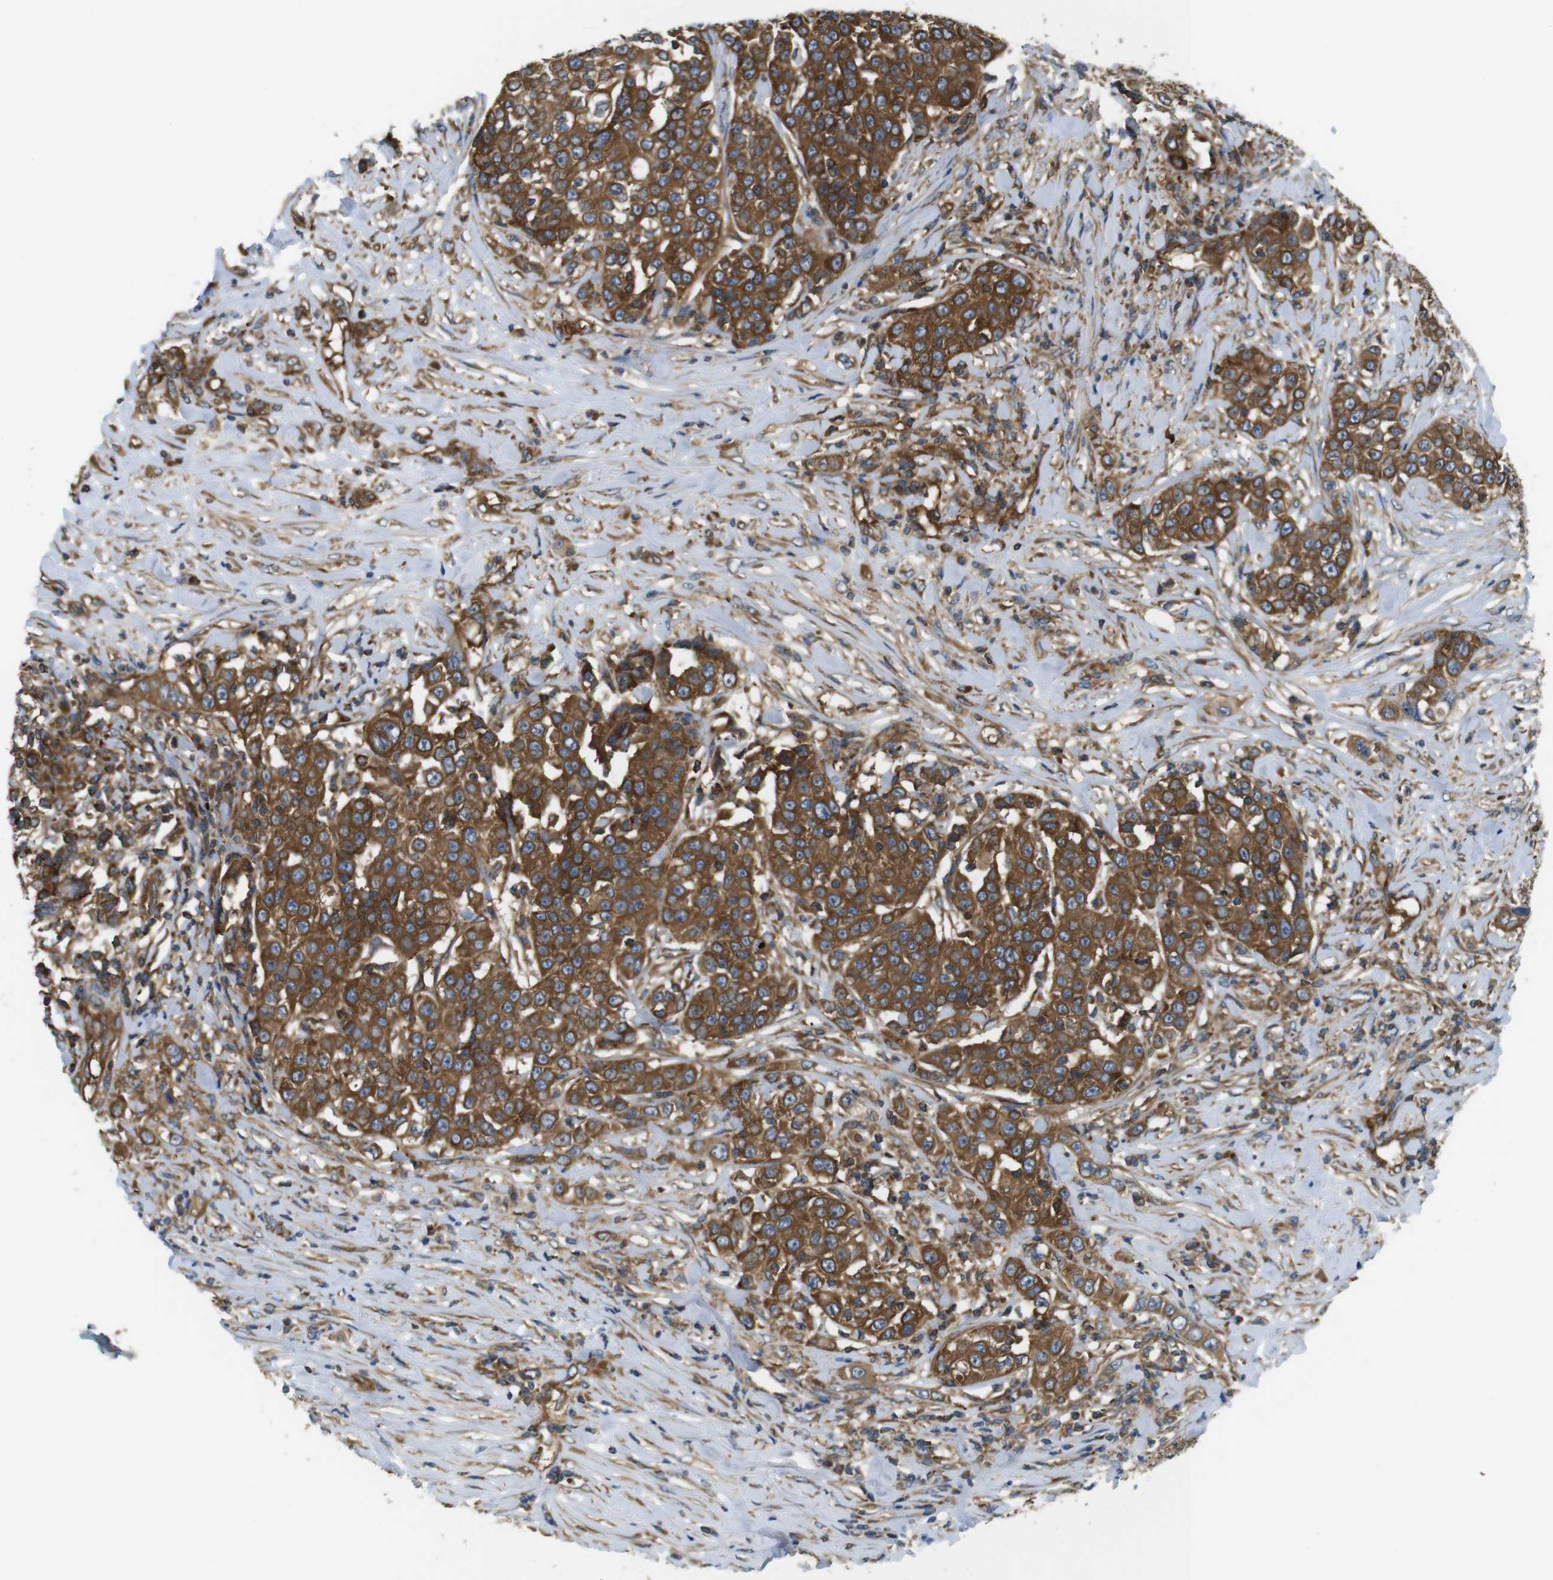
{"staining": {"intensity": "moderate", "quantity": ">75%", "location": "cytoplasmic/membranous"}, "tissue": "urothelial cancer", "cell_type": "Tumor cells", "image_type": "cancer", "snomed": [{"axis": "morphology", "description": "Urothelial carcinoma, High grade"}, {"axis": "topography", "description": "Urinary bladder"}], "caption": "Urothelial cancer stained with IHC reveals moderate cytoplasmic/membranous staining in about >75% of tumor cells.", "gene": "TSC1", "patient": {"sex": "female", "age": 80}}